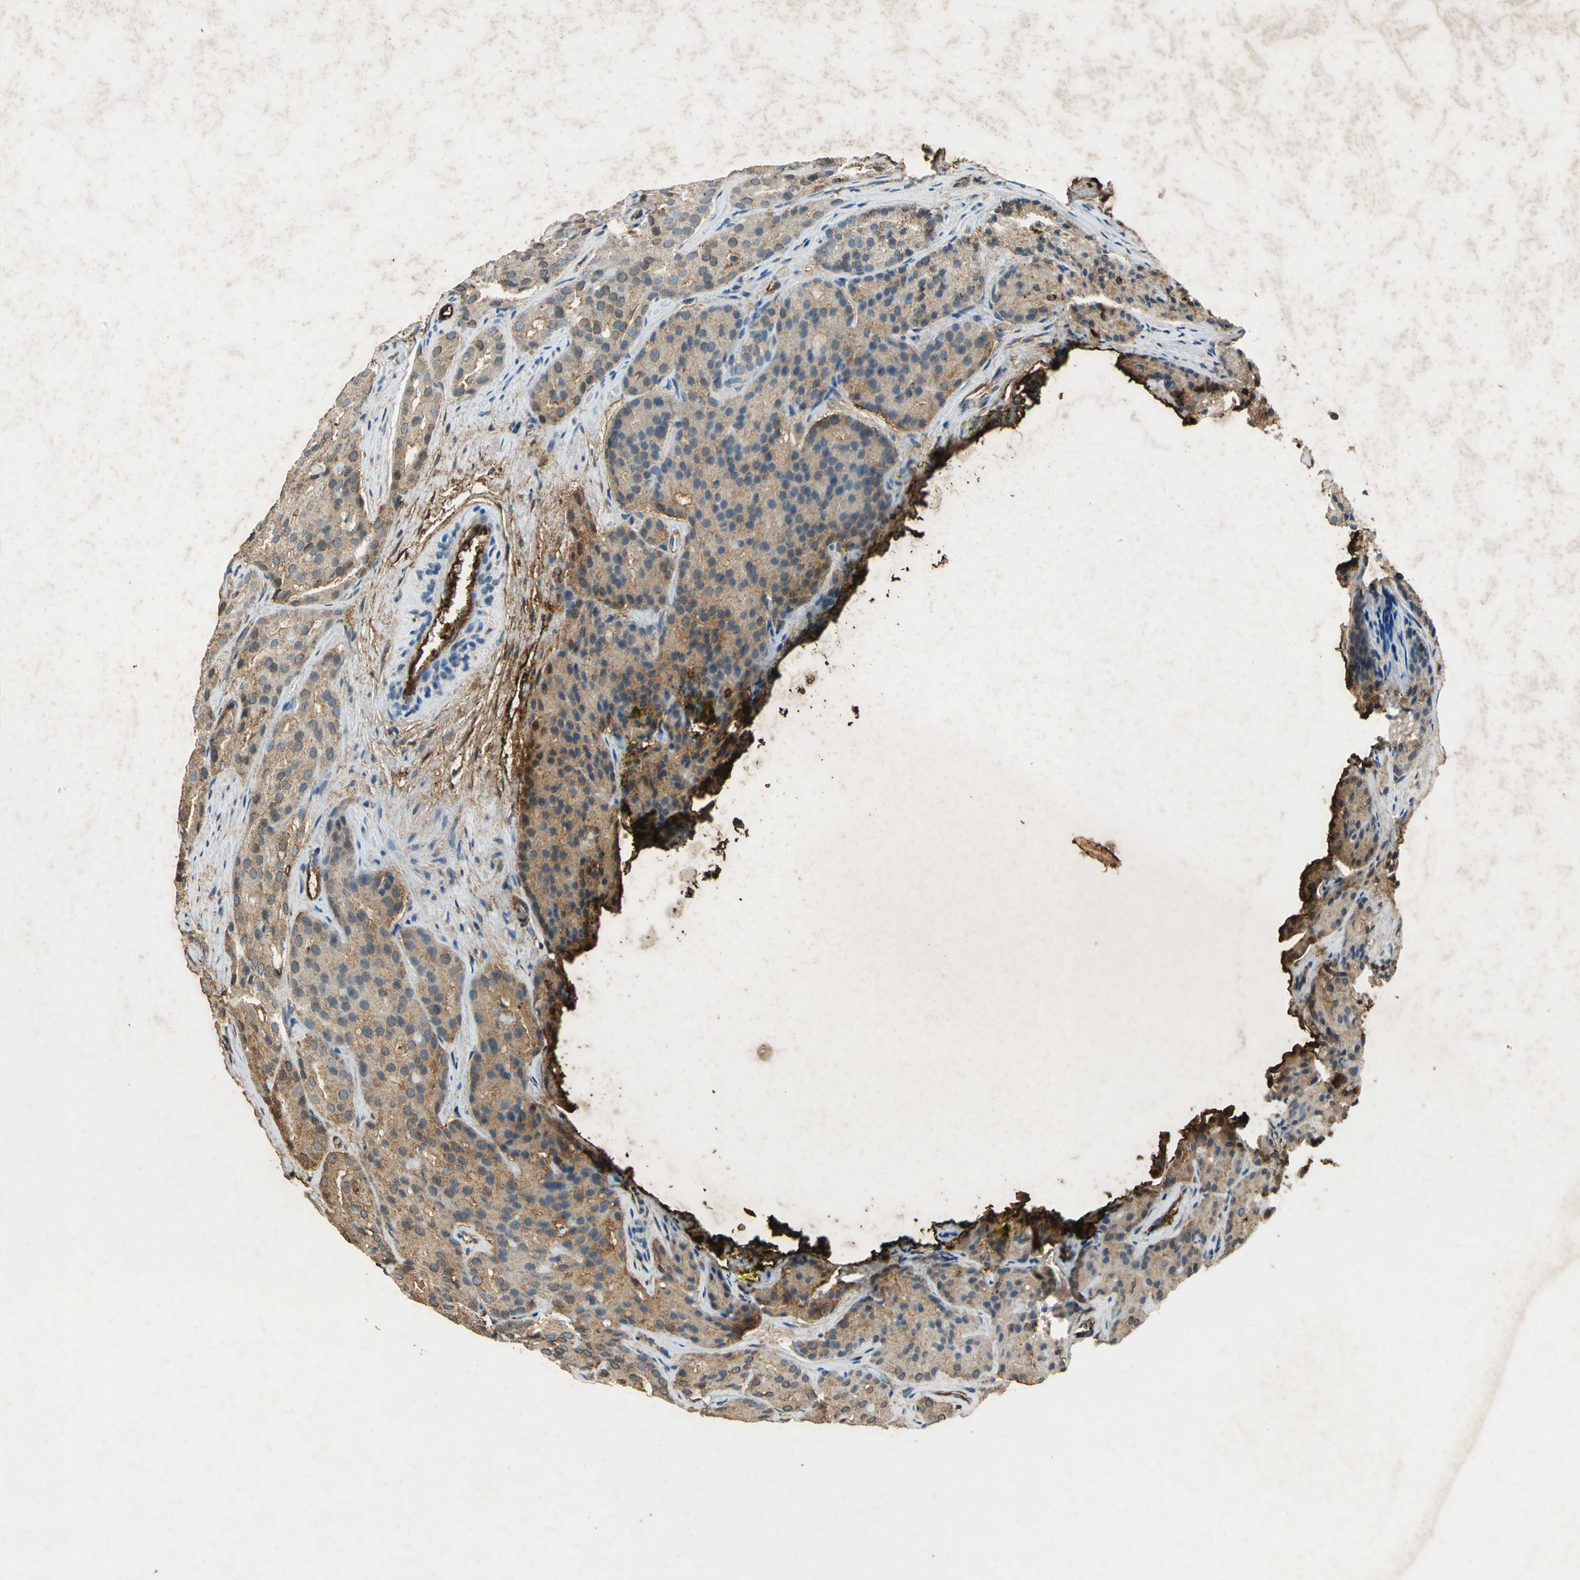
{"staining": {"intensity": "moderate", "quantity": "25%-75%", "location": "cytoplasmic/membranous"}, "tissue": "prostate cancer", "cell_type": "Tumor cells", "image_type": "cancer", "snomed": [{"axis": "morphology", "description": "Adenocarcinoma, High grade"}, {"axis": "topography", "description": "Prostate"}], "caption": "Immunohistochemical staining of human prostate adenocarcinoma (high-grade) reveals medium levels of moderate cytoplasmic/membranous positivity in approximately 25%-75% of tumor cells.", "gene": "ANXA4", "patient": {"sex": "male", "age": 64}}